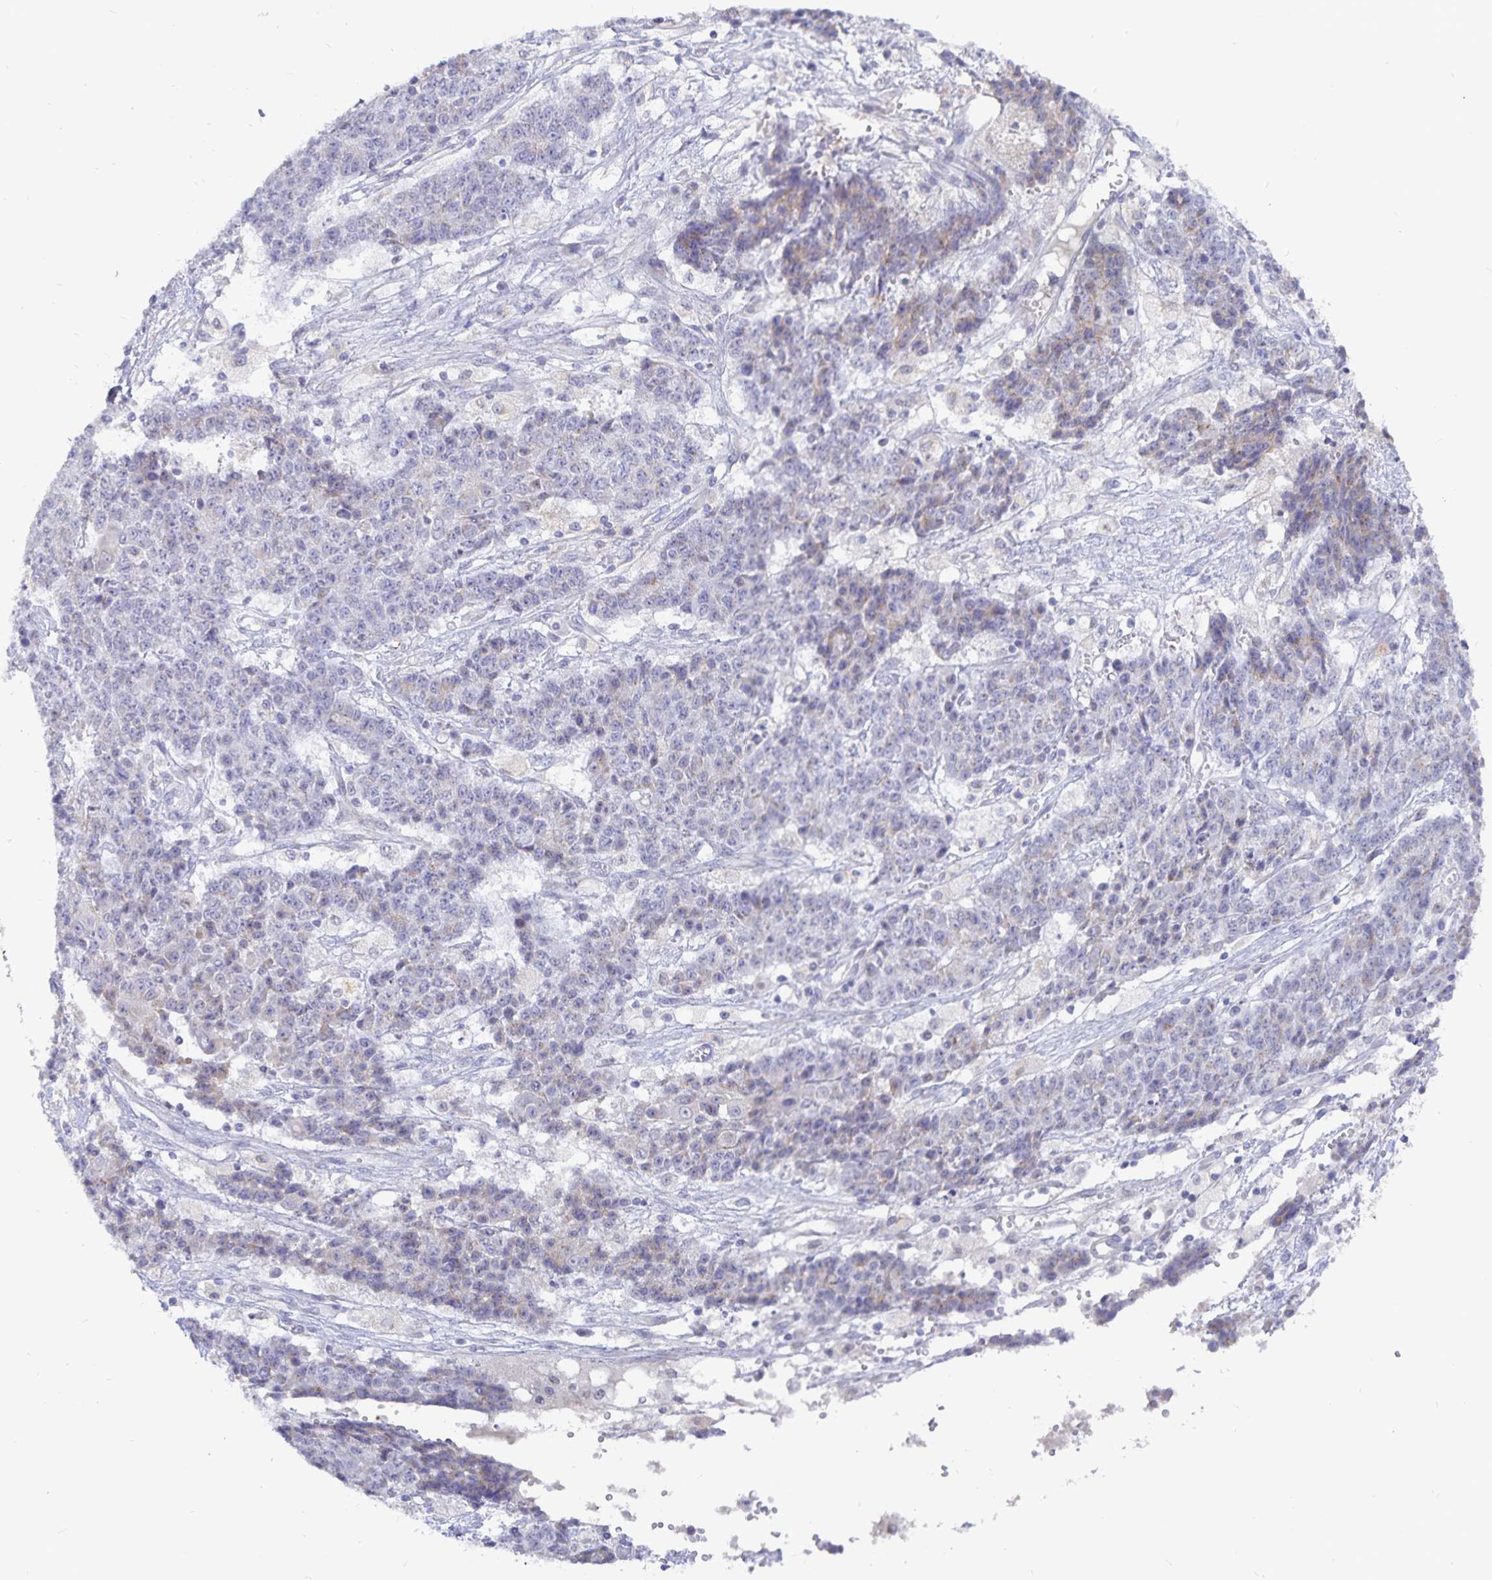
{"staining": {"intensity": "weak", "quantity": "<25%", "location": "cytoplasmic/membranous"}, "tissue": "ovarian cancer", "cell_type": "Tumor cells", "image_type": "cancer", "snomed": [{"axis": "morphology", "description": "Carcinoma, endometroid"}, {"axis": "topography", "description": "Ovary"}], "caption": "This photomicrograph is of ovarian cancer stained with immunohistochemistry to label a protein in brown with the nuclei are counter-stained blue. There is no staining in tumor cells.", "gene": "PKHD1", "patient": {"sex": "female", "age": 42}}